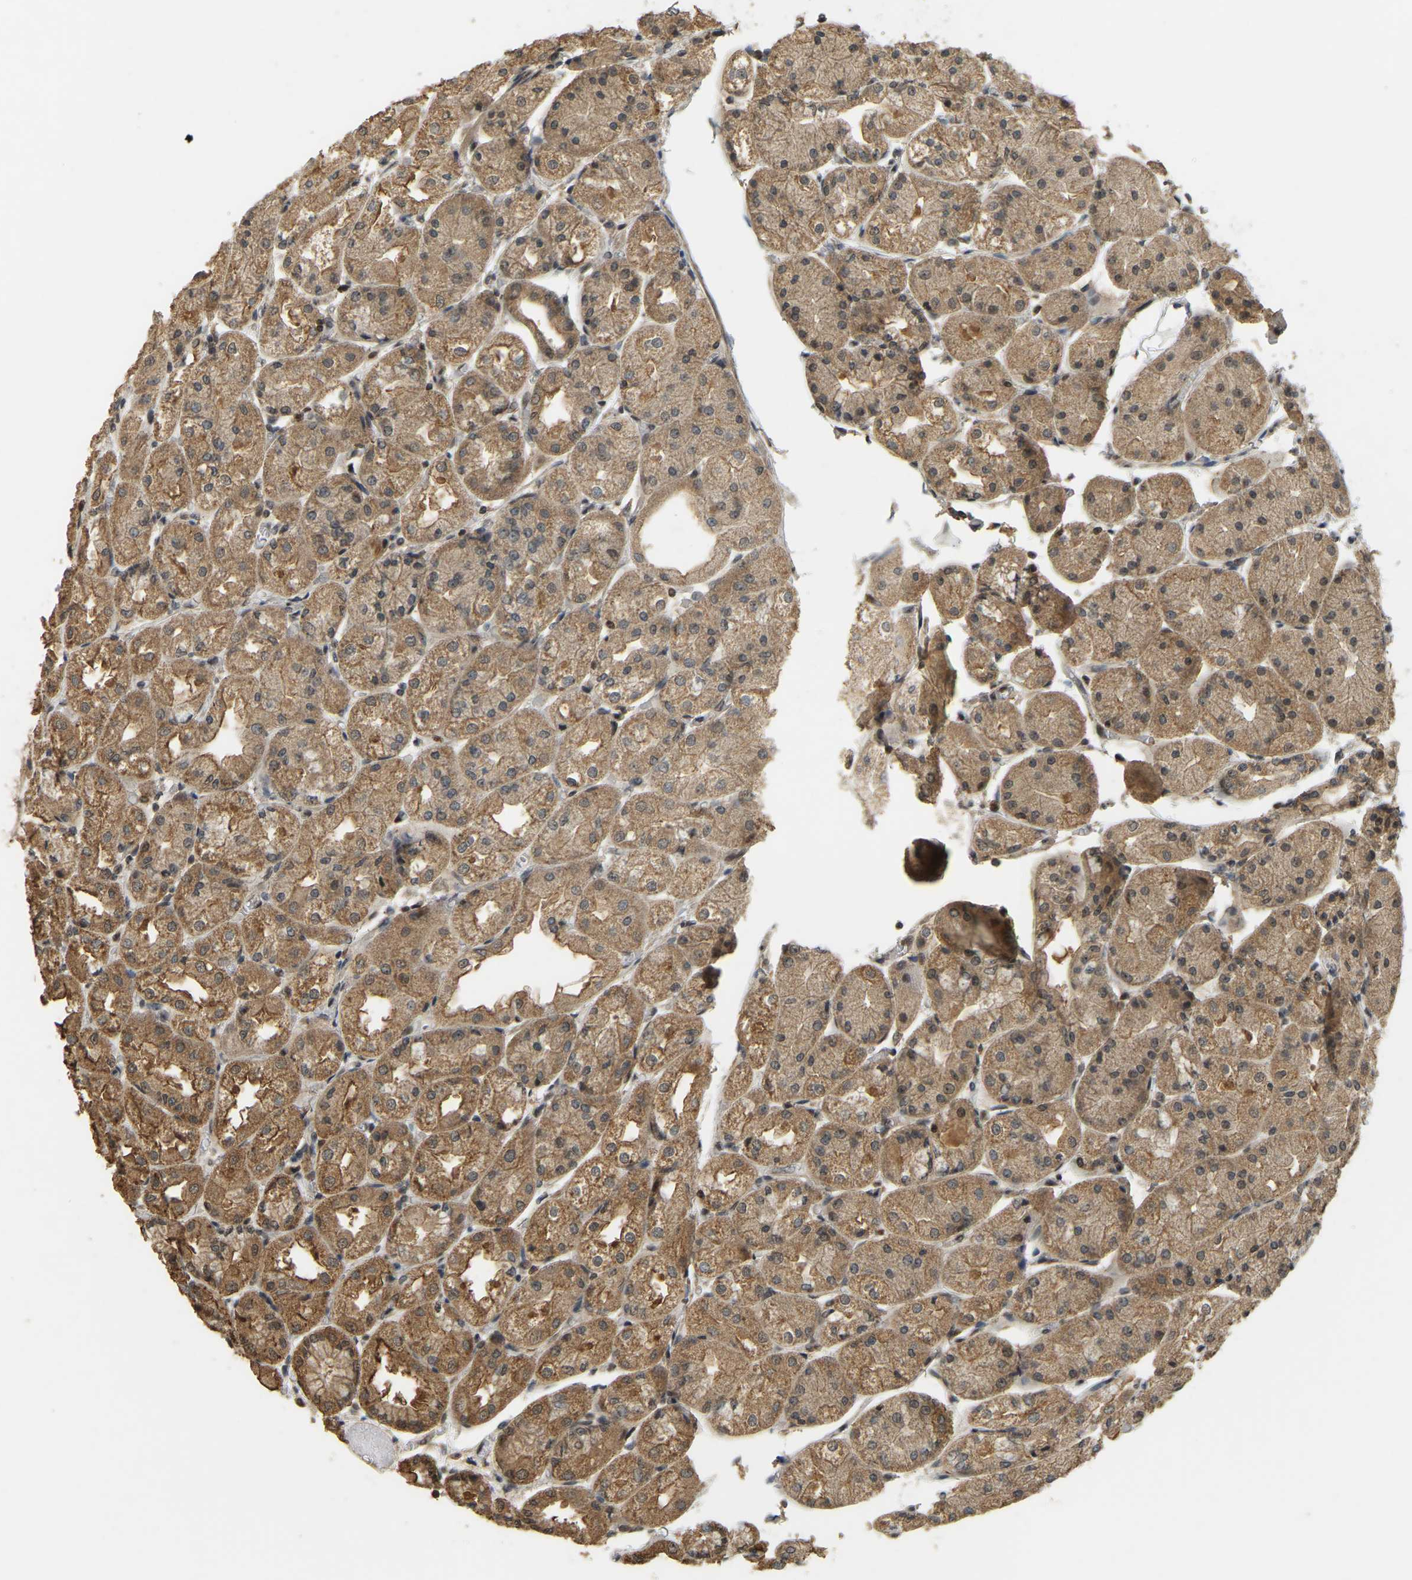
{"staining": {"intensity": "moderate", "quantity": ">75%", "location": "cytoplasmic/membranous,nuclear"}, "tissue": "stomach", "cell_type": "Glandular cells", "image_type": "normal", "snomed": [{"axis": "morphology", "description": "Normal tissue, NOS"}, {"axis": "topography", "description": "Stomach, upper"}], "caption": "Immunohistochemical staining of benign stomach demonstrates >75% levels of moderate cytoplasmic/membranous,nuclear protein staining in approximately >75% of glandular cells.", "gene": "BRF2", "patient": {"sex": "male", "age": 72}}